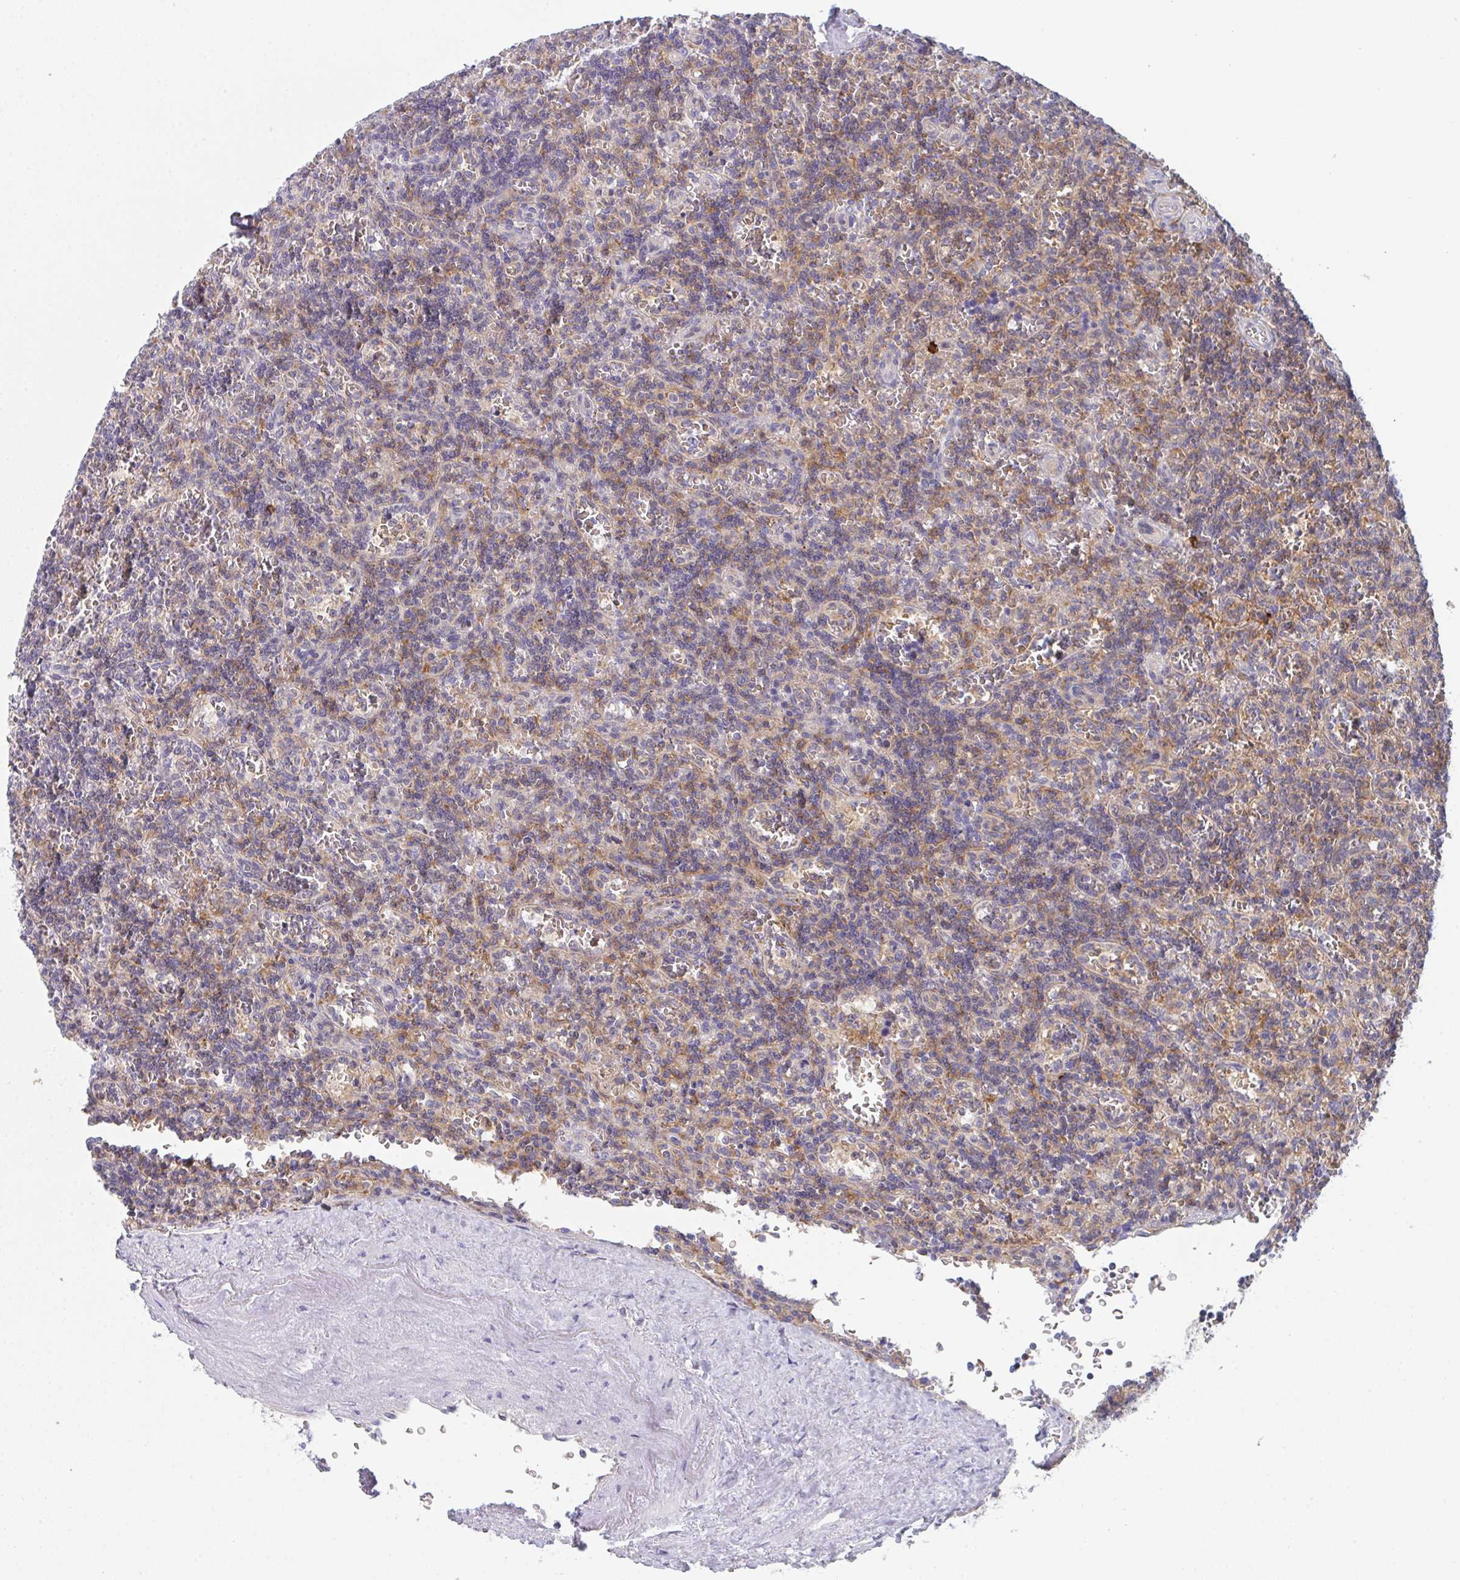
{"staining": {"intensity": "weak", "quantity": "25%-75%", "location": "cytoplasmic/membranous"}, "tissue": "lymphoma", "cell_type": "Tumor cells", "image_type": "cancer", "snomed": [{"axis": "morphology", "description": "Malignant lymphoma, non-Hodgkin's type, Low grade"}, {"axis": "topography", "description": "Spleen"}], "caption": "Approximately 25%-75% of tumor cells in lymphoma demonstrate weak cytoplasmic/membranous protein staining as visualized by brown immunohistochemical staining.", "gene": "DISP2", "patient": {"sex": "male", "age": 73}}